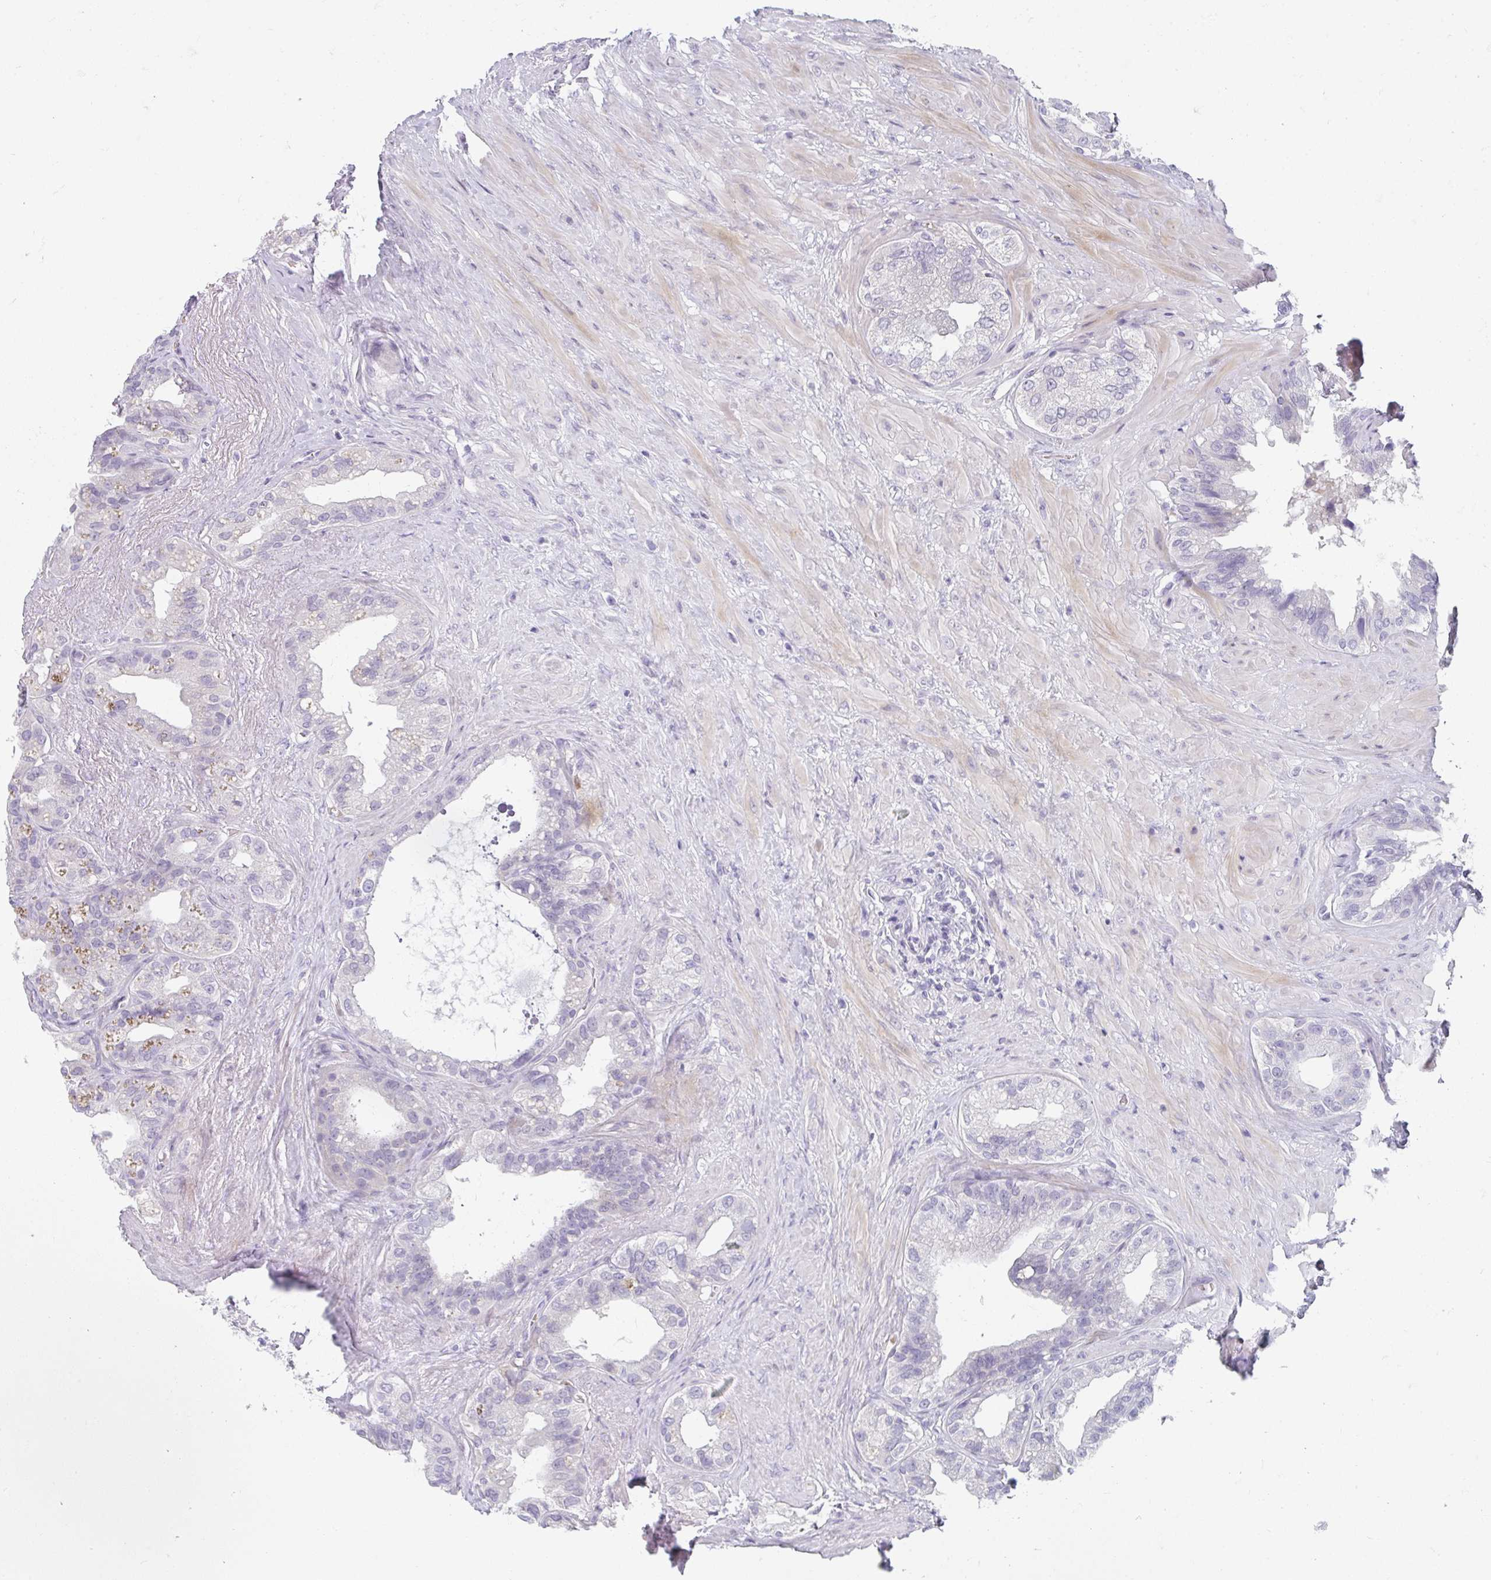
{"staining": {"intensity": "negative", "quantity": "none", "location": "none"}, "tissue": "seminal vesicle", "cell_type": "Glandular cells", "image_type": "normal", "snomed": [{"axis": "morphology", "description": "Normal tissue, NOS"}, {"axis": "topography", "description": "Seminal veicle"}, {"axis": "topography", "description": "Peripheral nerve tissue"}], "caption": "Seminal vesicle stained for a protein using IHC displays no staining glandular cells.", "gene": "NEU2", "patient": {"sex": "male", "age": 76}}